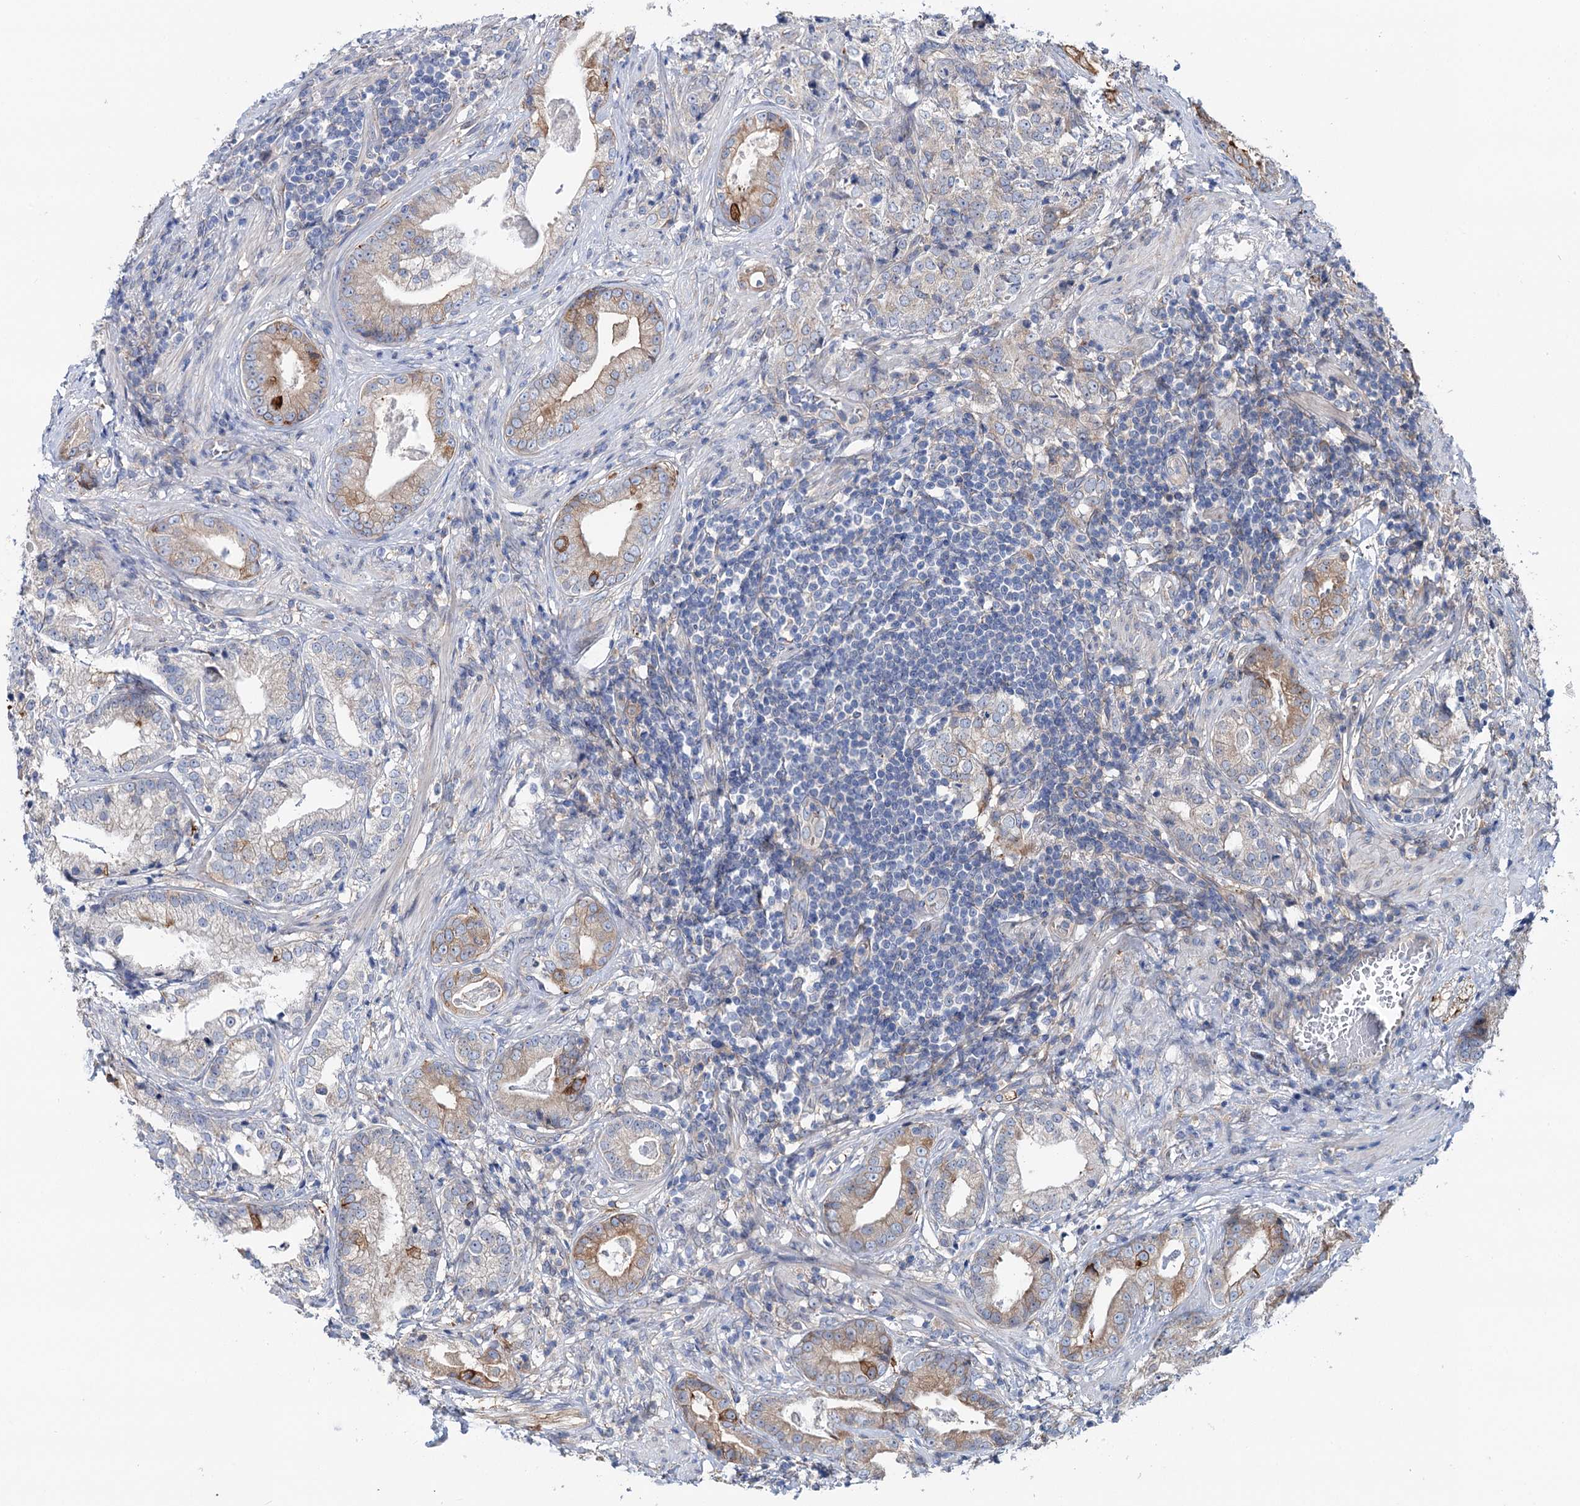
{"staining": {"intensity": "moderate", "quantity": "<25%", "location": "cytoplasmic/membranous"}, "tissue": "prostate cancer", "cell_type": "Tumor cells", "image_type": "cancer", "snomed": [{"axis": "morphology", "description": "Adenocarcinoma, High grade"}, {"axis": "topography", "description": "Prostate"}], "caption": "Immunohistochemistry (IHC) image of high-grade adenocarcinoma (prostate) stained for a protein (brown), which reveals low levels of moderate cytoplasmic/membranous staining in about <25% of tumor cells.", "gene": "PTDSS2", "patient": {"sex": "male", "age": 69}}